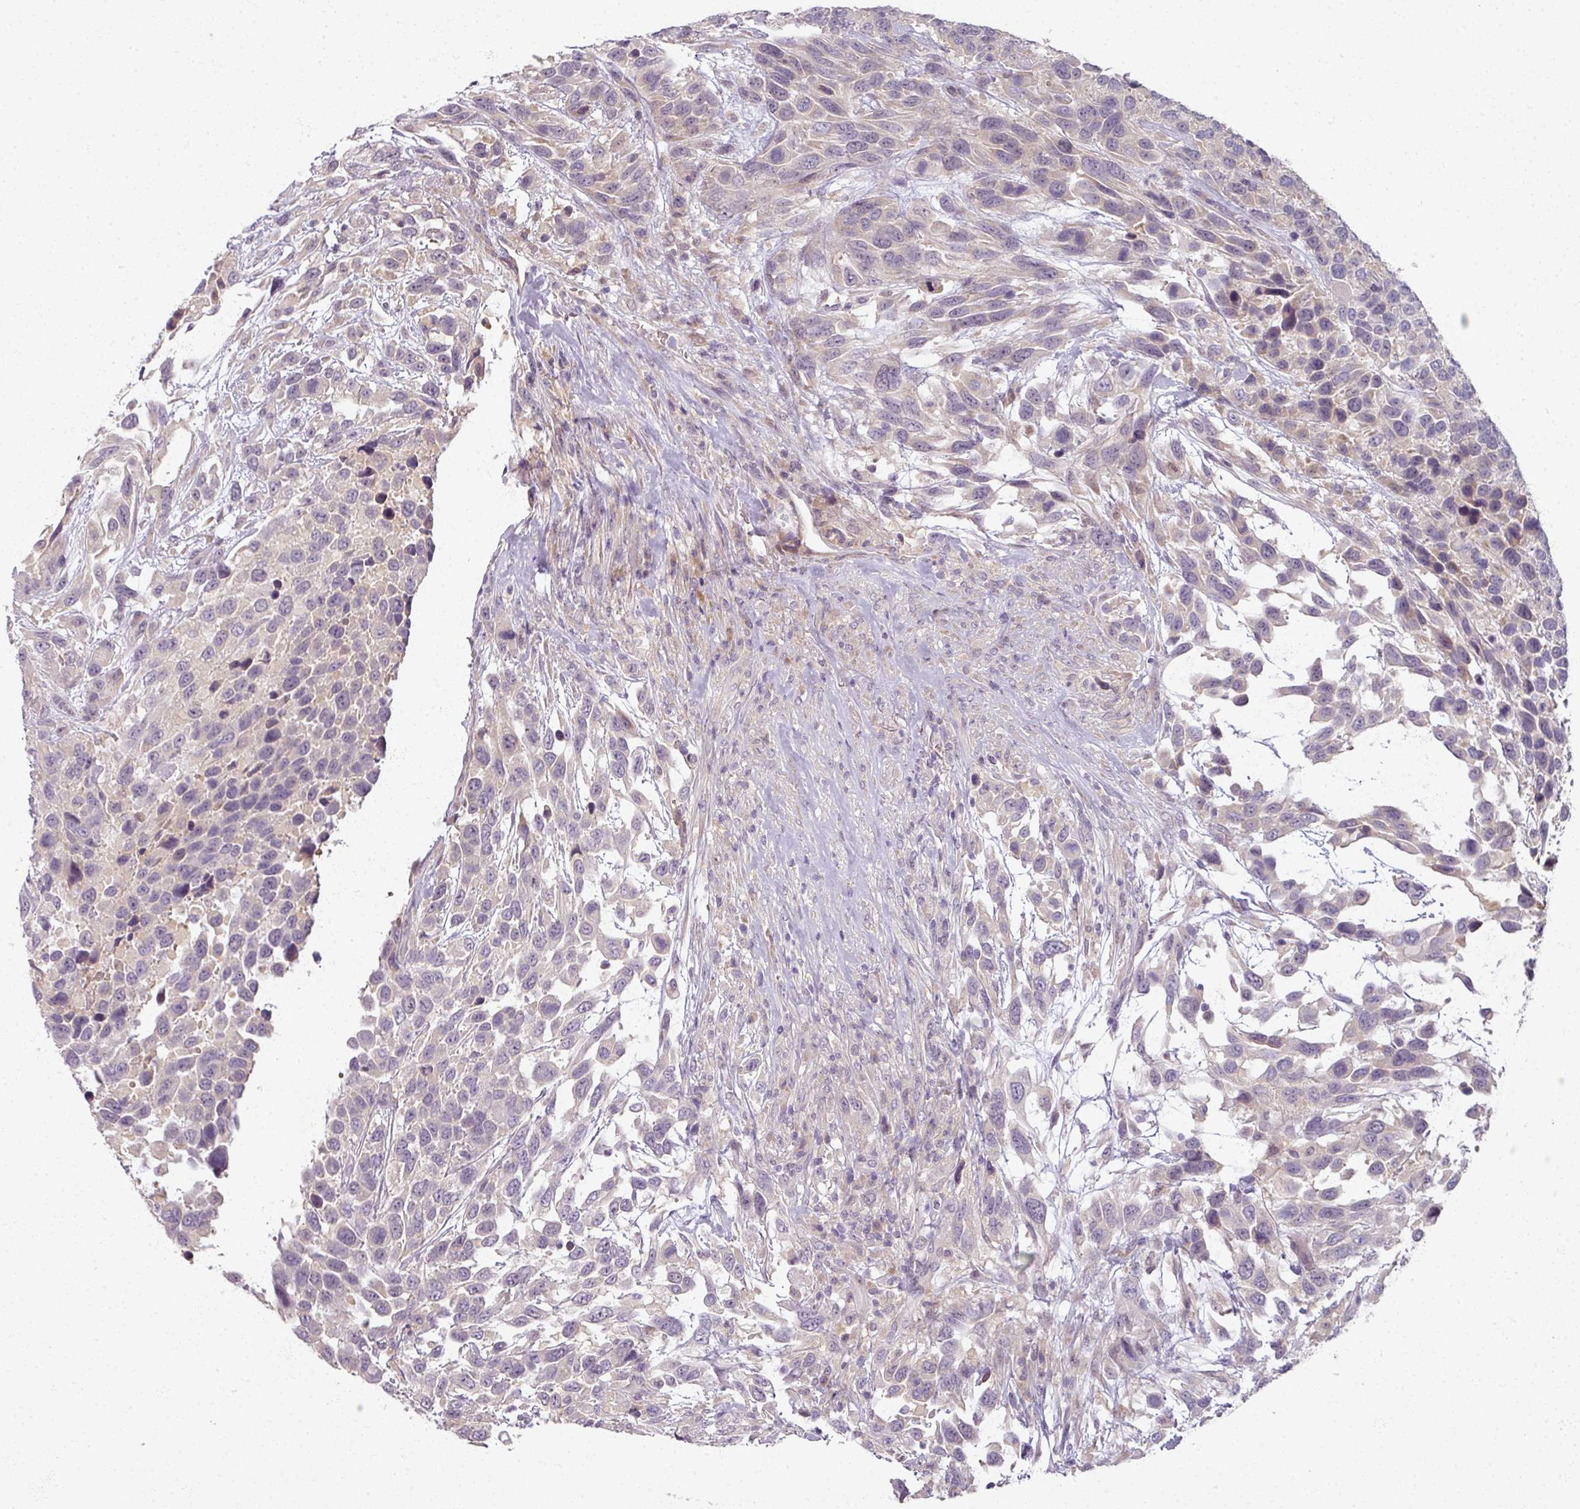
{"staining": {"intensity": "negative", "quantity": "none", "location": "none"}, "tissue": "urothelial cancer", "cell_type": "Tumor cells", "image_type": "cancer", "snomed": [{"axis": "morphology", "description": "Urothelial carcinoma, High grade"}, {"axis": "topography", "description": "Urinary bladder"}], "caption": "IHC image of neoplastic tissue: human urothelial carcinoma (high-grade) stained with DAB (3,3'-diaminobenzidine) exhibits no significant protein expression in tumor cells.", "gene": "MYMK", "patient": {"sex": "female", "age": 70}}